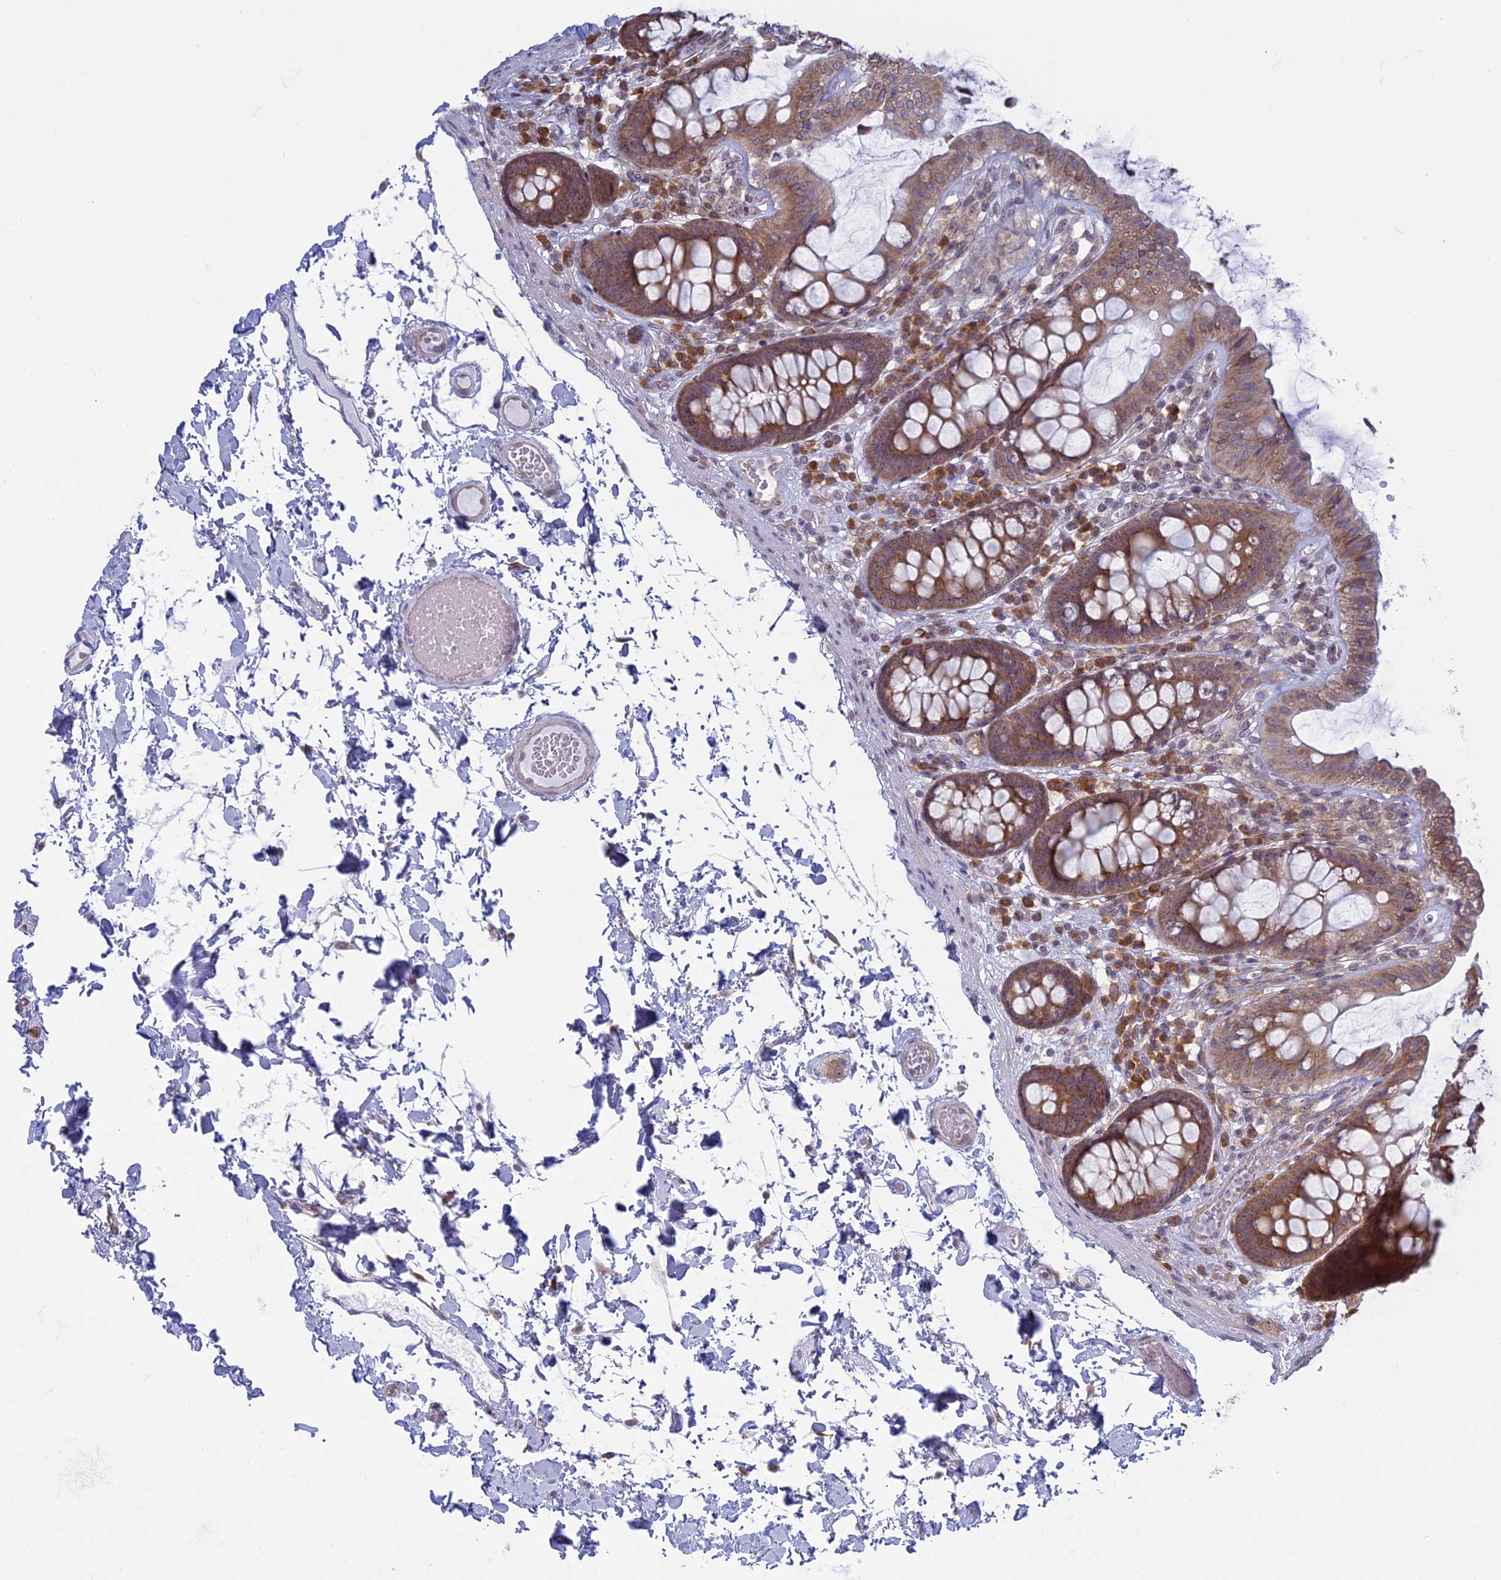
{"staining": {"intensity": "weak", "quantity": "25%-75%", "location": "cytoplasmic/membranous,nuclear"}, "tissue": "colon", "cell_type": "Endothelial cells", "image_type": "normal", "snomed": [{"axis": "morphology", "description": "Normal tissue, NOS"}, {"axis": "topography", "description": "Colon"}], "caption": "Normal colon reveals weak cytoplasmic/membranous,nuclear positivity in approximately 25%-75% of endothelial cells.", "gene": "RPS19BP1", "patient": {"sex": "male", "age": 84}}